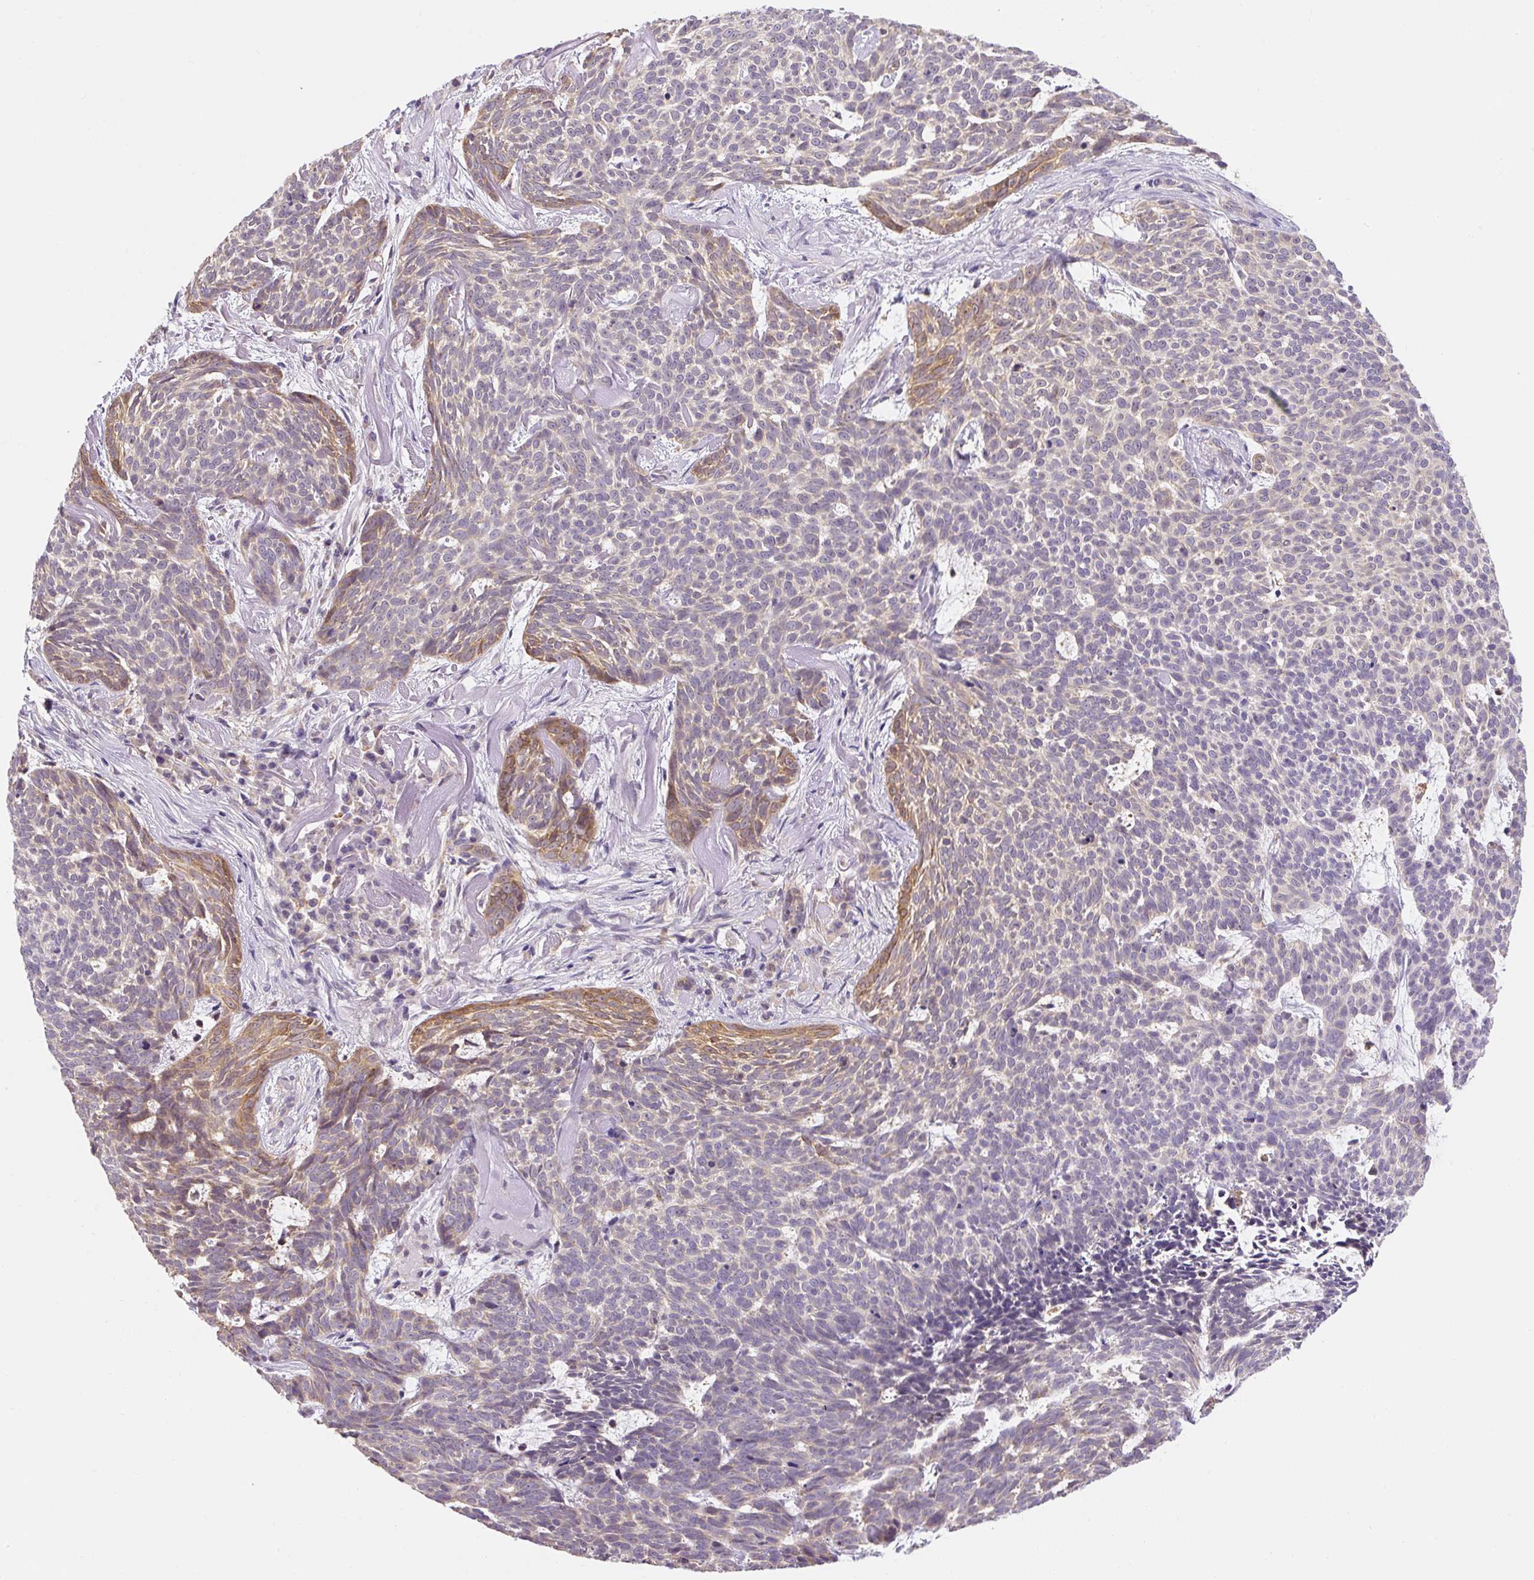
{"staining": {"intensity": "moderate", "quantity": "<25%", "location": "cytoplasmic/membranous"}, "tissue": "skin cancer", "cell_type": "Tumor cells", "image_type": "cancer", "snomed": [{"axis": "morphology", "description": "Basal cell carcinoma"}, {"axis": "topography", "description": "Skin"}], "caption": "Immunohistochemistry of skin cancer (basal cell carcinoma) reveals low levels of moderate cytoplasmic/membranous staining in about <25% of tumor cells.", "gene": "PLA2G4A", "patient": {"sex": "female", "age": 93}}